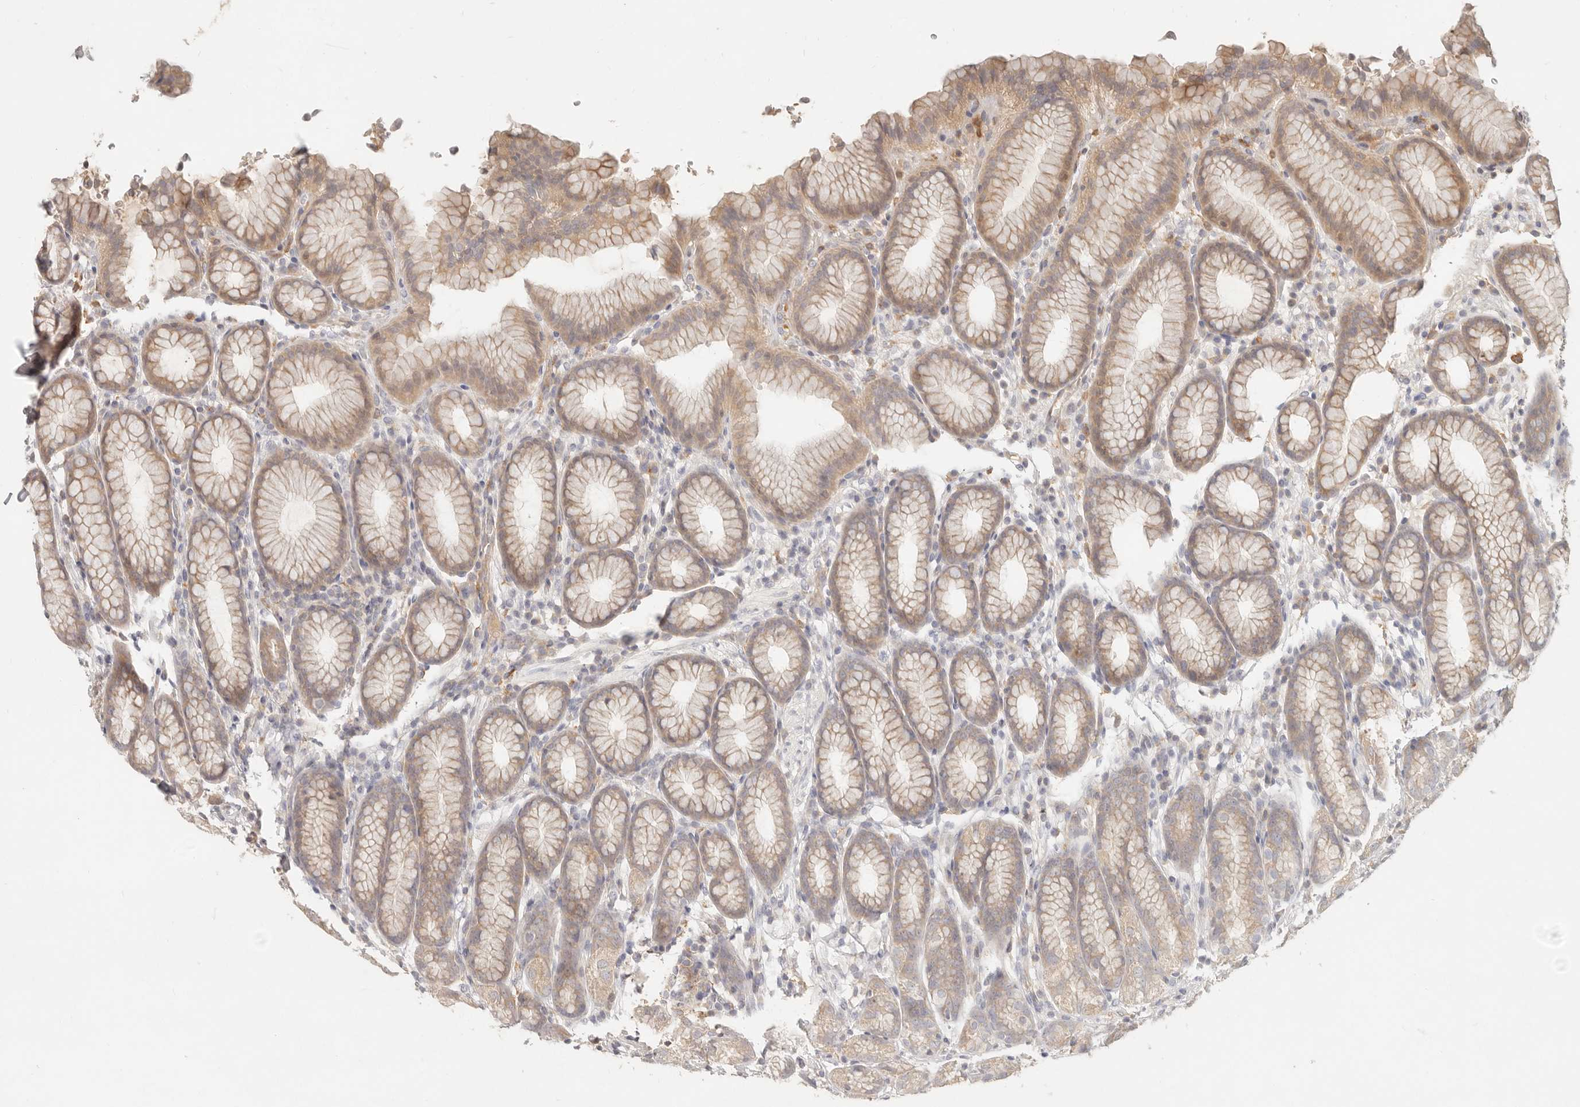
{"staining": {"intensity": "weak", "quantity": "25%-75%", "location": "cytoplasmic/membranous"}, "tissue": "stomach", "cell_type": "Glandular cells", "image_type": "normal", "snomed": [{"axis": "morphology", "description": "Normal tissue, NOS"}, {"axis": "topography", "description": "Stomach"}], "caption": "Glandular cells demonstrate low levels of weak cytoplasmic/membranous positivity in approximately 25%-75% of cells in normal human stomach. Nuclei are stained in blue.", "gene": "NECAP2", "patient": {"sex": "male", "age": 42}}